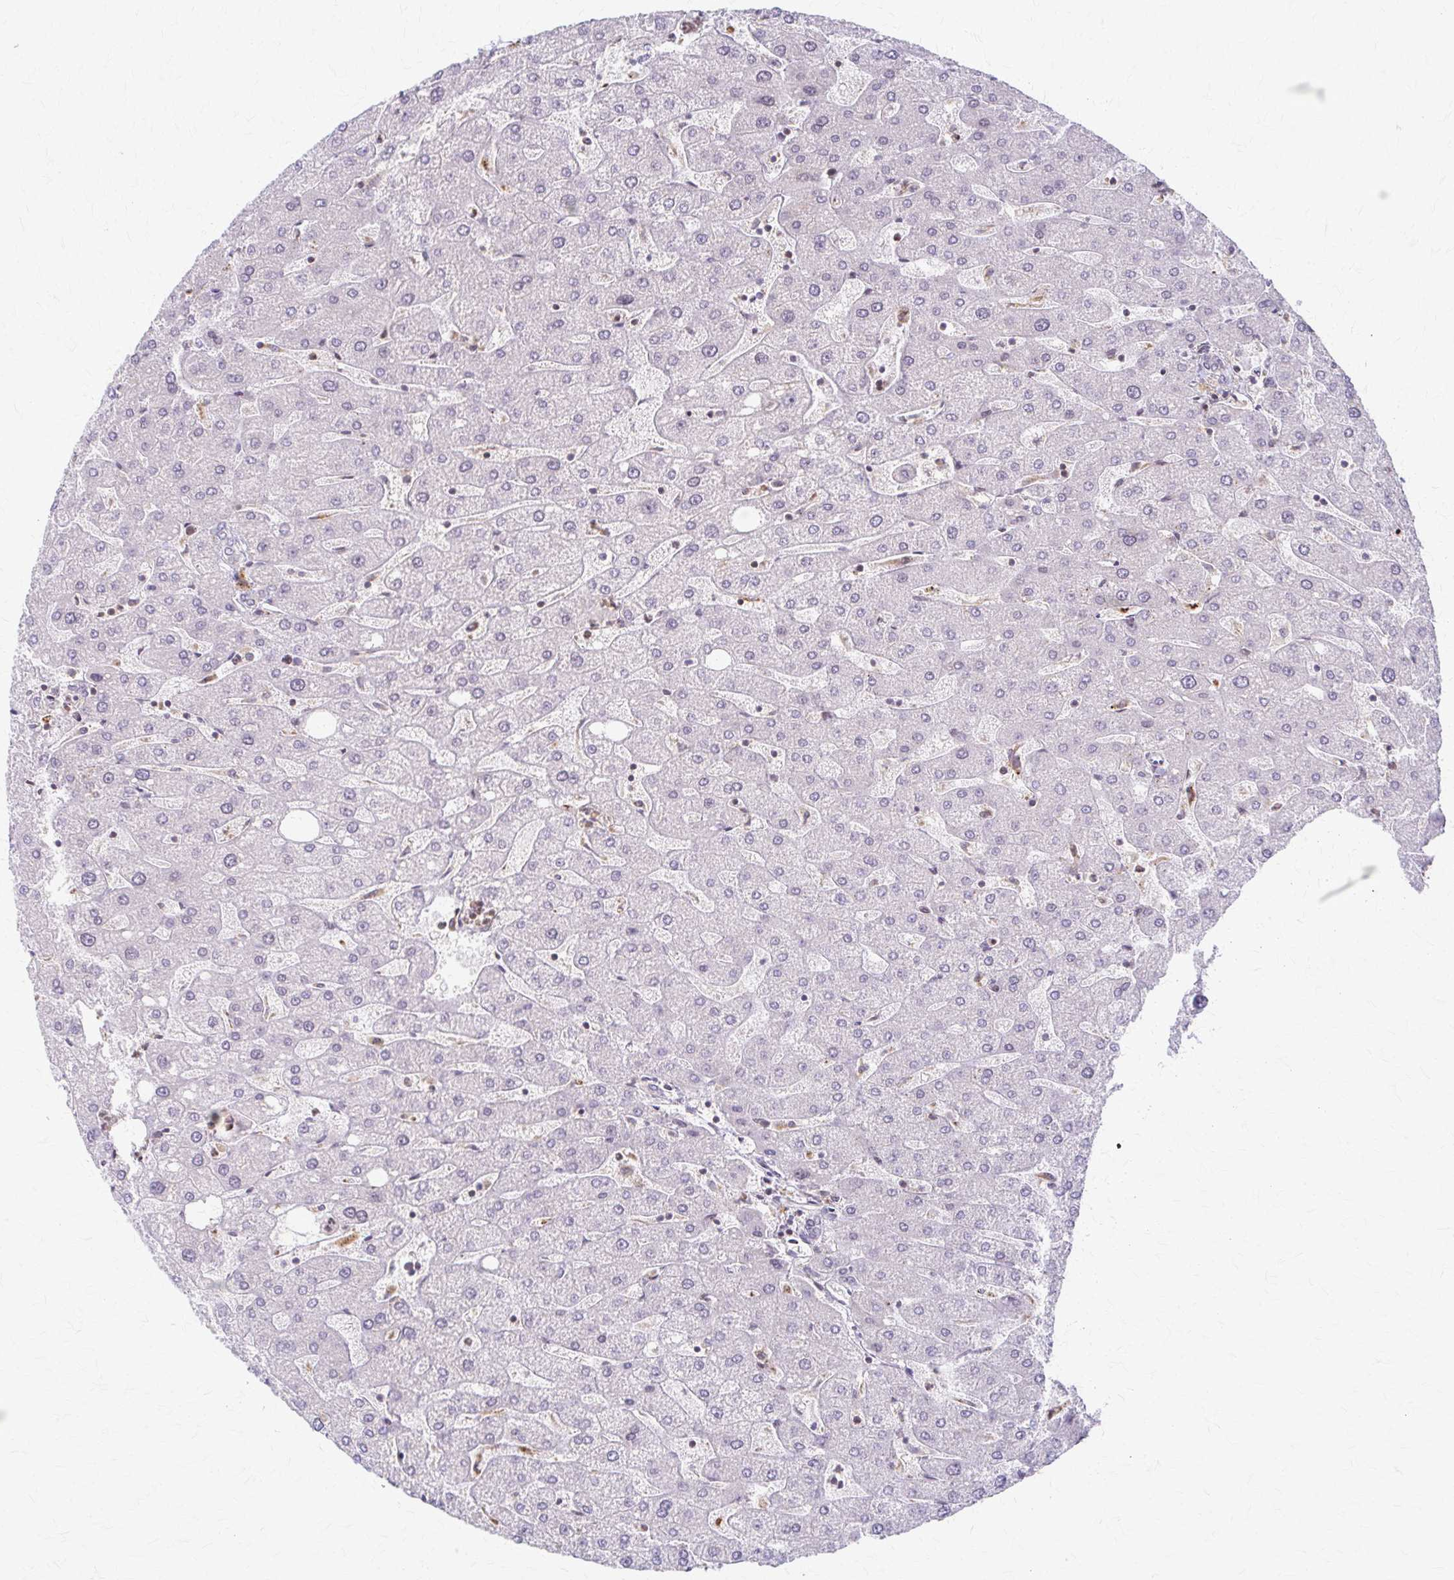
{"staining": {"intensity": "negative", "quantity": "none", "location": "none"}, "tissue": "liver", "cell_type": "Cholangiocytes", "image_type": "normal", "snomed": [{"axis": "morphology", "description": "Normal tissue, NOS"}, {"axis": "topography", "description": "Liver"}], "caption": "Unremarkable liver was stained to show a protein in brown. There is no significant staining in cholangiocytes. (DAB (3,3'-diaminobenzidine) immunohistochemistry, high magnification).", "gene": "ARHGAP35", "patient": {"sex": "male", "age": 67}}